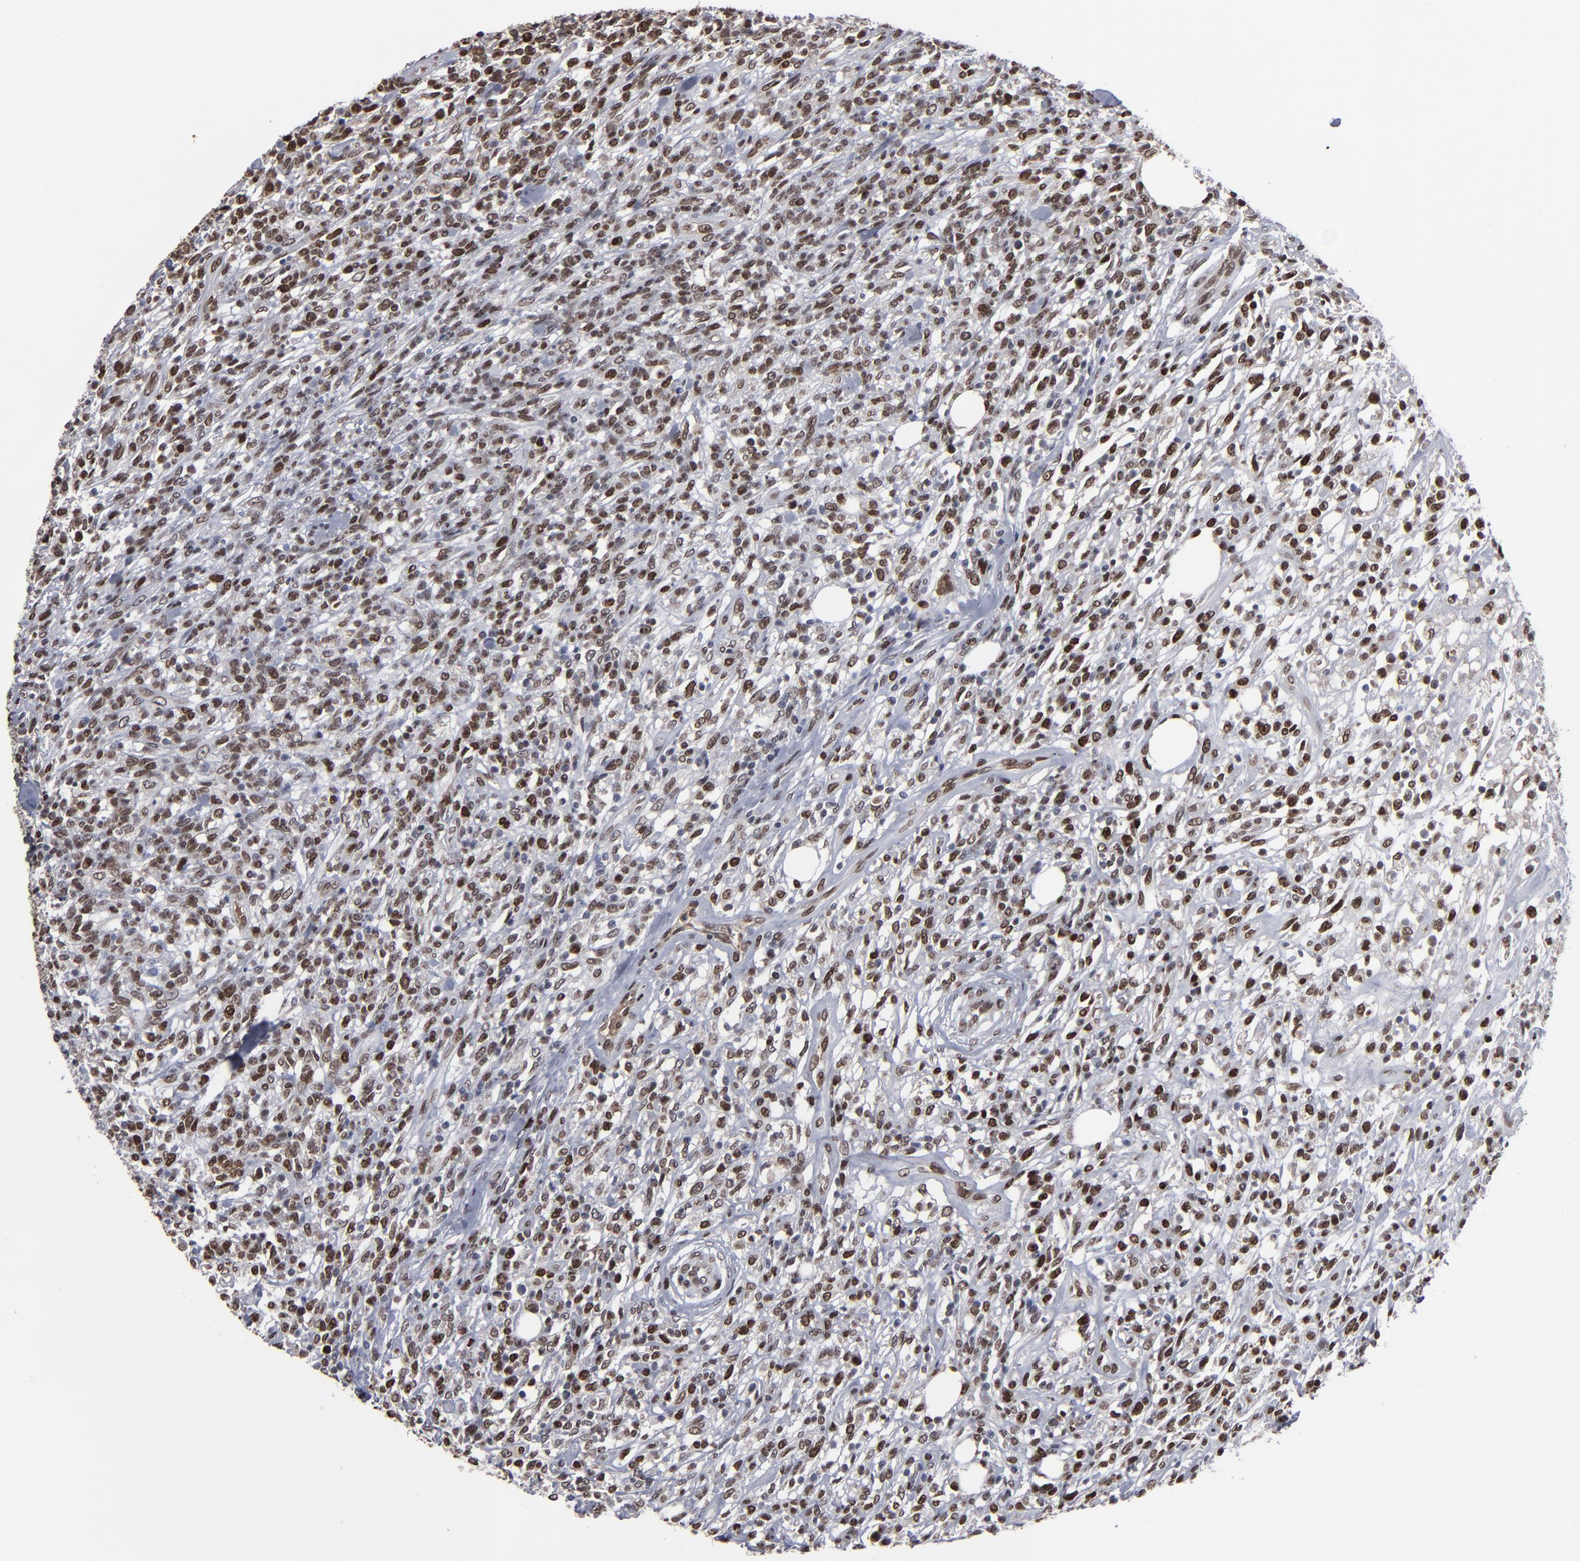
{"staining": {"intensity": "moderate", "quantity": ">75%", "location": "nuclear"}, "tissue": "lymphoma", "cell_type": "Tumor cells", "image_type": "cancer", "snomed": [{"axis": "morphology", "description": "Malignant lymphoma, non-Hodgkin's type, High grade"}, {"axis": "topography", "description": "Lymph node"}], "caption": "The micrograph demonstrates immunohistochemical staining of high-grade malignant lymphoma, non-Hodgkin's type. There is moderate nuclear positivity is seen in approximately >75% of tumor cells.", "gene": "BAZ1A", "patient": {"sex": "female", "age": 73}}